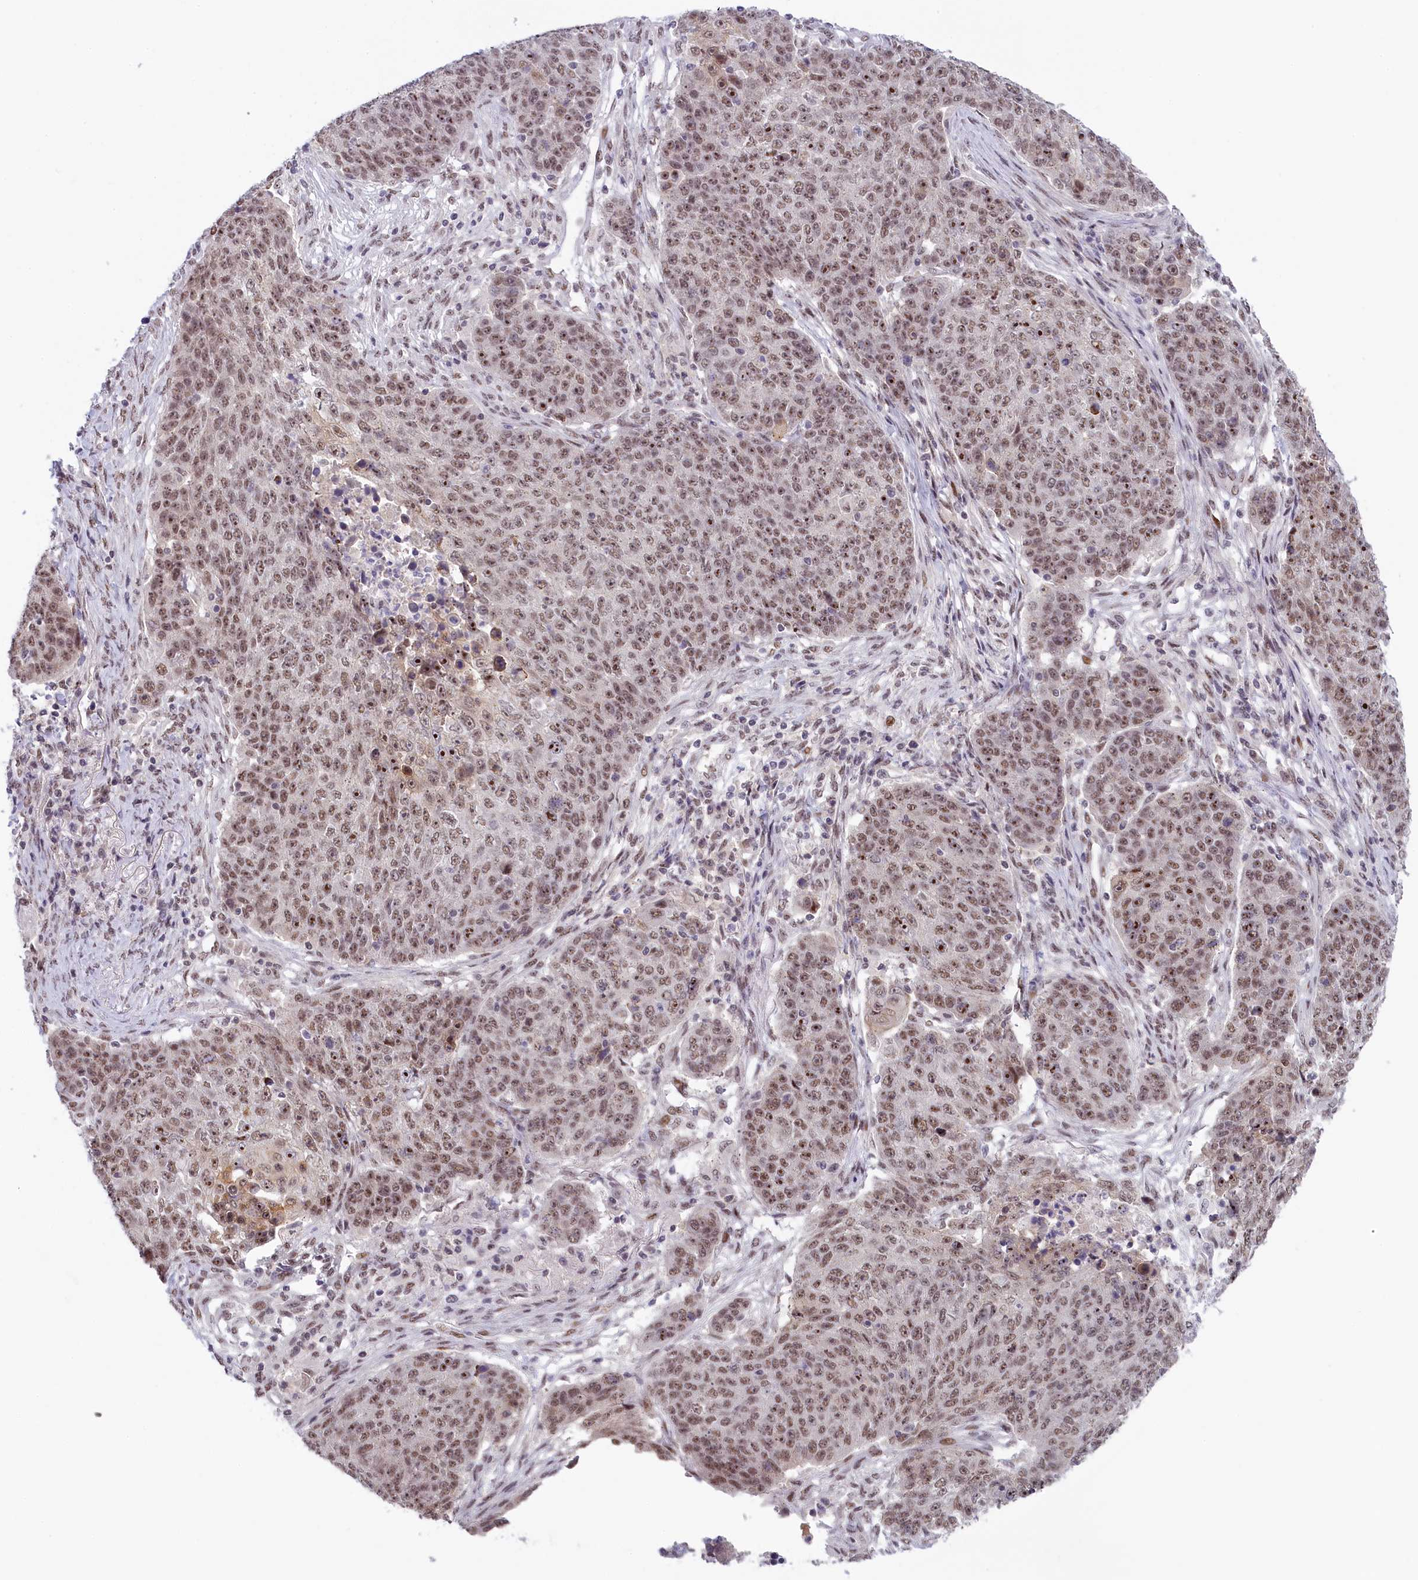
{"staining": {"intensity": "moderate", "quantity": ">75%", "location": "nuclear"}, "tissue": "lung cancer", "cell_type": "Tumor cells", "image_type": "cancer", "snomed": [{"axis": "morphology", "description": "Normal tissue, NOS"}, {"axis": "morphology", "description": "Squamous cell carcinoma, NOS"}, {"axis": "topography", "description": "Lymph node"}, {"axis": "topography", "description": "Lung"}], "caption": "Protein positivity by immunohistochemistry demonstrates moderate nuclear expression in about >75% of tumor cells in lung squamous cell carcinoma.", "gene": "SEC31B", "patient": {"sex": "male", "age": 66}}